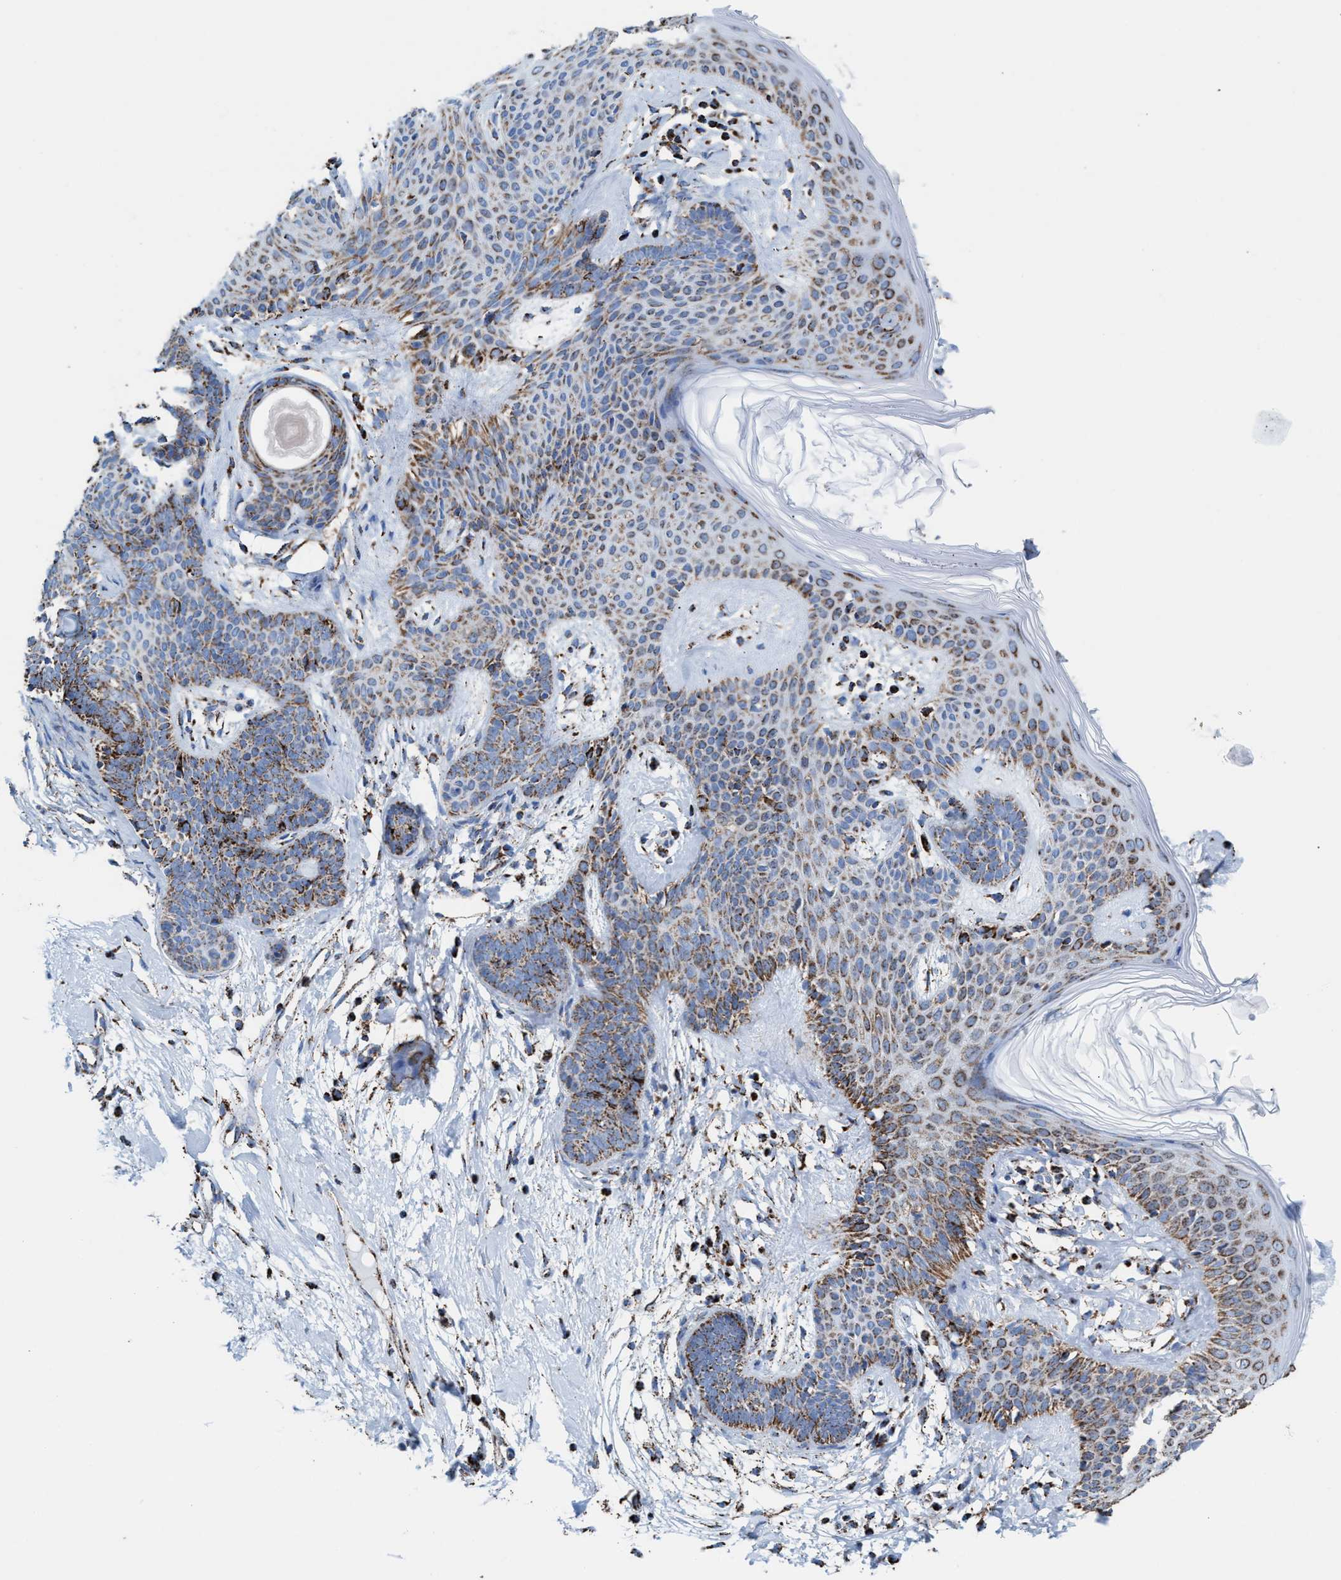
{"staining": {"intensity": "moderate", "quantity": ">75%", "location": "cytoplasmic/membranous"}, "tissue": "skin cancer", "cell_type": "Tumor cells", "image_type": "cancer", "snomed": [{"axis": "morphology", "description": "Developmental malformation"}, {"axis": "morphology", "description": "Basal cell carcinoma"}, {"axis": "topography", "description": "Skin"}], "caption": "Protein expression analysis of human basal cell carcinoma (skin) reveals moderate cytoplasmic/membranous positivity in approximately >75% of tumor cells.", "gene": "ECHS1", "patient": {"sex": "female", "age": 62}}